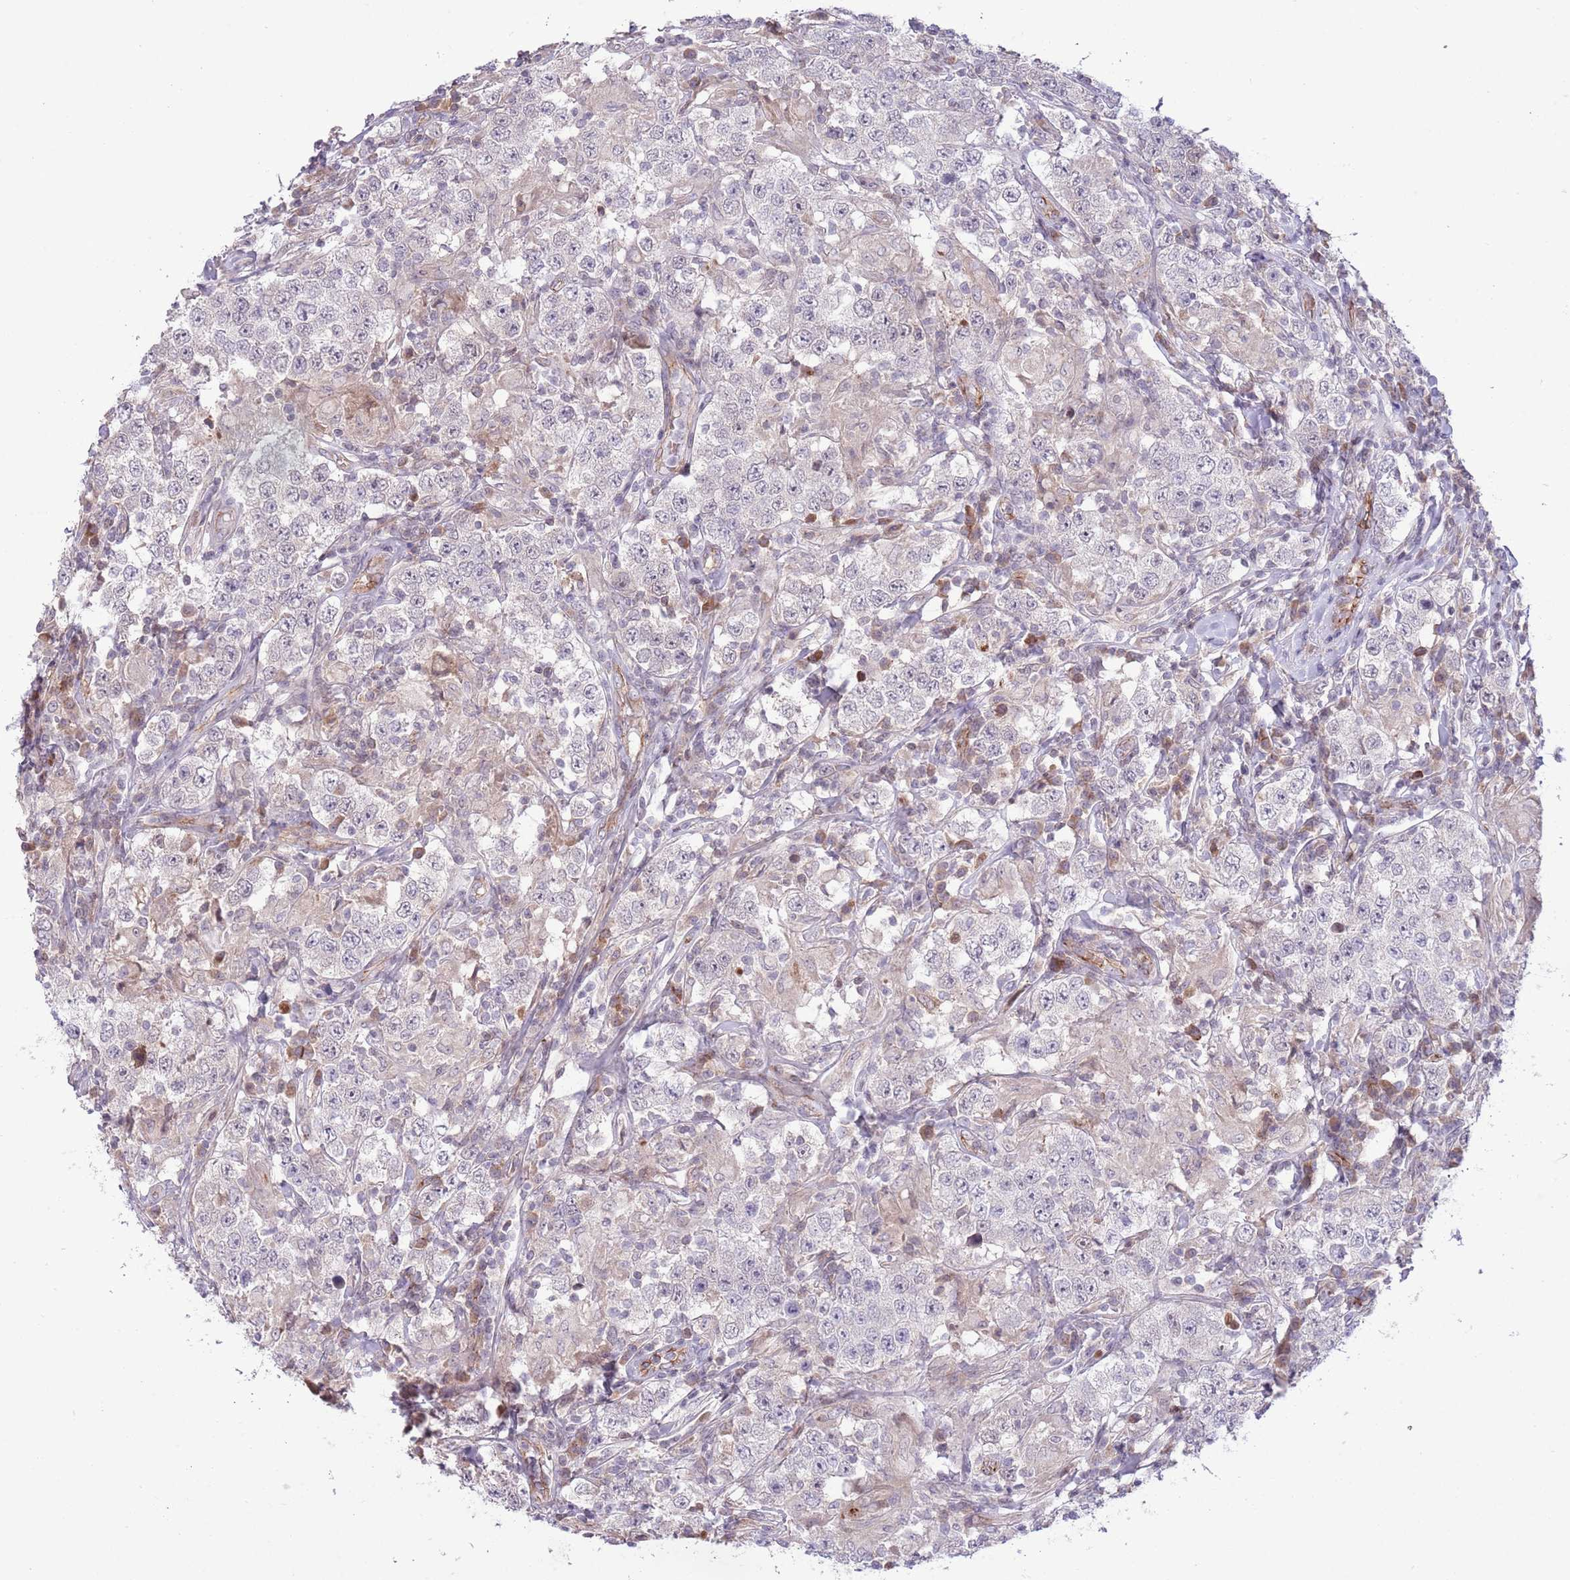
{"staining": {"intensity": "negative", "quantity": "none", "location": "none"}, "tissue": "testis cancer", "cell_type": "Tumor cells", "image_type": "cancer", "snomed": [{"axis": "morphology", "description": "Seminoma, NOS"}, {"axis": "morphology", "description": "Carcinoma, Embryonal, NOS"}, {"axis": "topography", "description": "Testis"}], "caption": "This photomicrograph is of embryonal carcinoma (testis) stained with IHC to label a protein in brown with the nuclei are counter-stained blue. There is no expression in tumor cells.", "gene": "DPP10", "patient": {"sex": "male", "age": 41}}